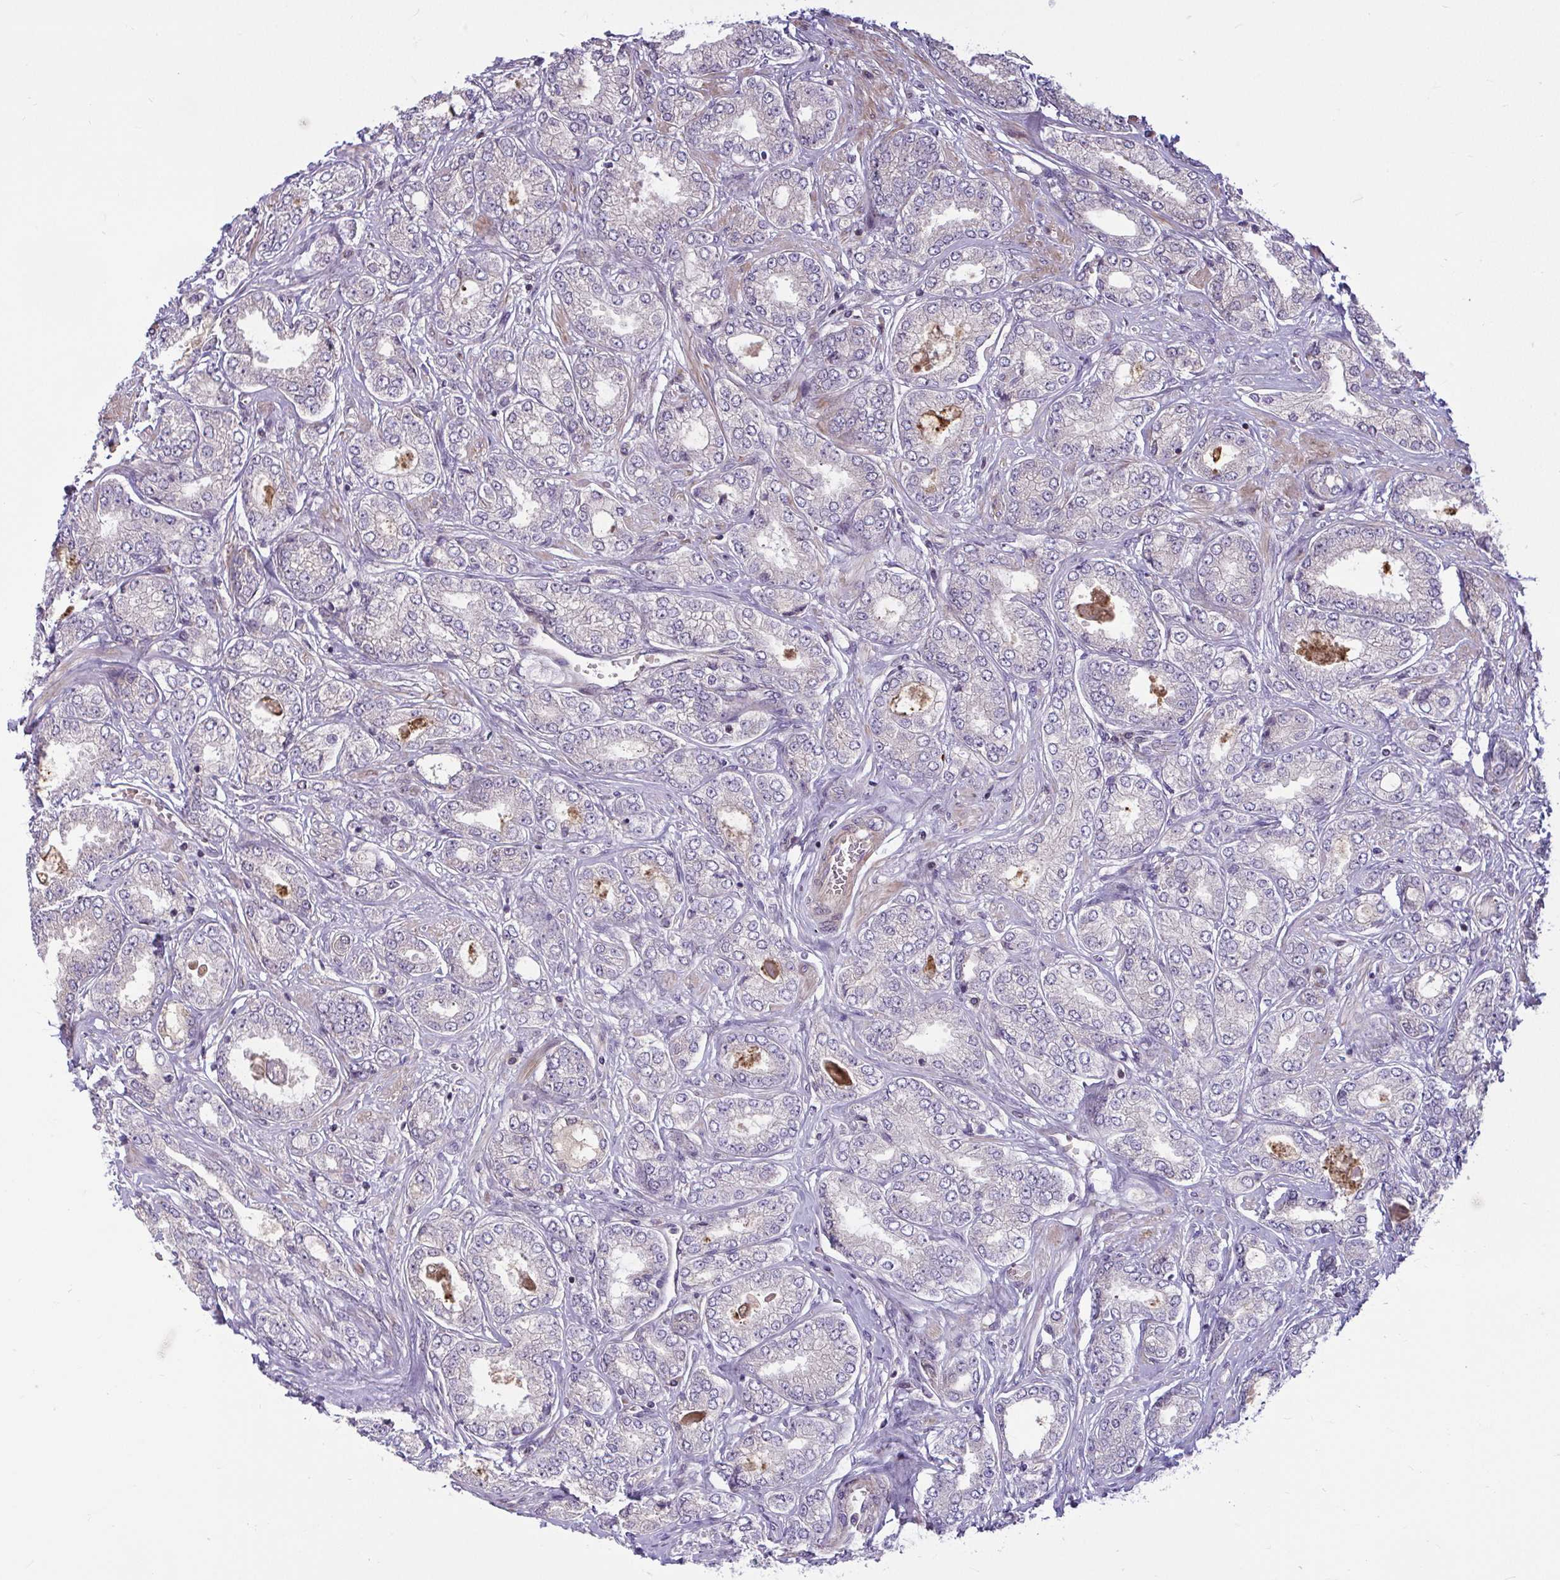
{"staining": {"intensity": "negative", "quantity": "none", "location": "none"}, "tissue": "prostate cancer", "cell_type": "Tumor cells", "image_type": "cancer", "snomed": [{"axis": "morphology", "description": "Adenocarcinoma, High grade"}, {"axis": "topography", "description": "Prostate"}], "caption": "Prostate cancer stained for a protein using immunohistochemistry demonstrates no expression tumor cells.", "gene": "ZSCAN9", "patient": {"sex": "male", "age": 68}}